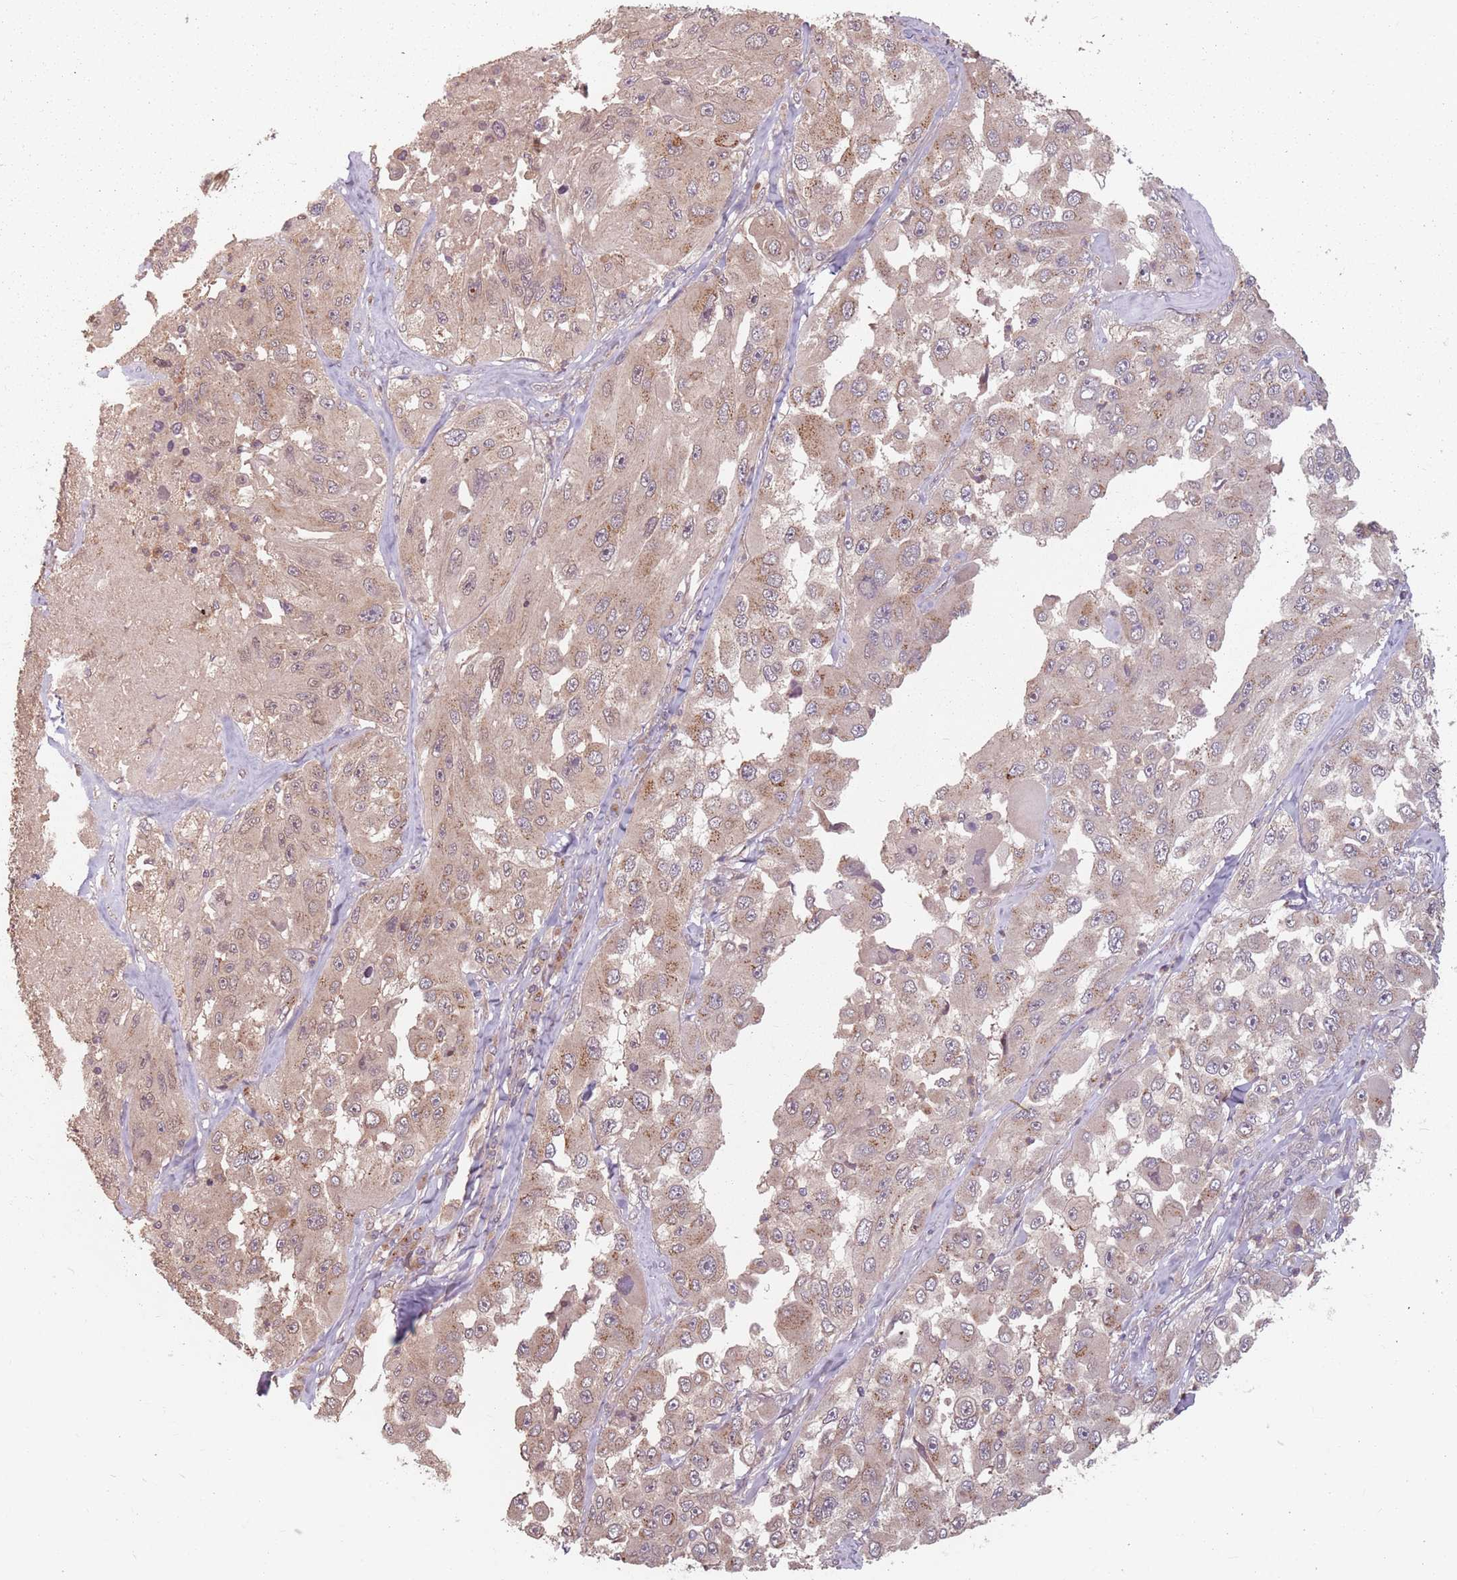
{"staining": {"intensity": "weak", "quantity": ">75%", "location": "cytoplasmic/membranous"}, "tissue": "melanoma", "cell_type": "Tumor cells", "image_type": "cancer", "snomed": [{"axis": "morphology", "description": "Malignant melanoma, Metastatic site"}, {"axis": "topography", "description": "Lymph node"}], "caption": "Immunohistochemical staining of malignant melanoma (metastatic site) demonstrates weak cytoplasmic/membranous protein expression in approximately >75% of tumor cells.", "gene": "C3orf14", "patient": {"sex": "male", "age": 62}}